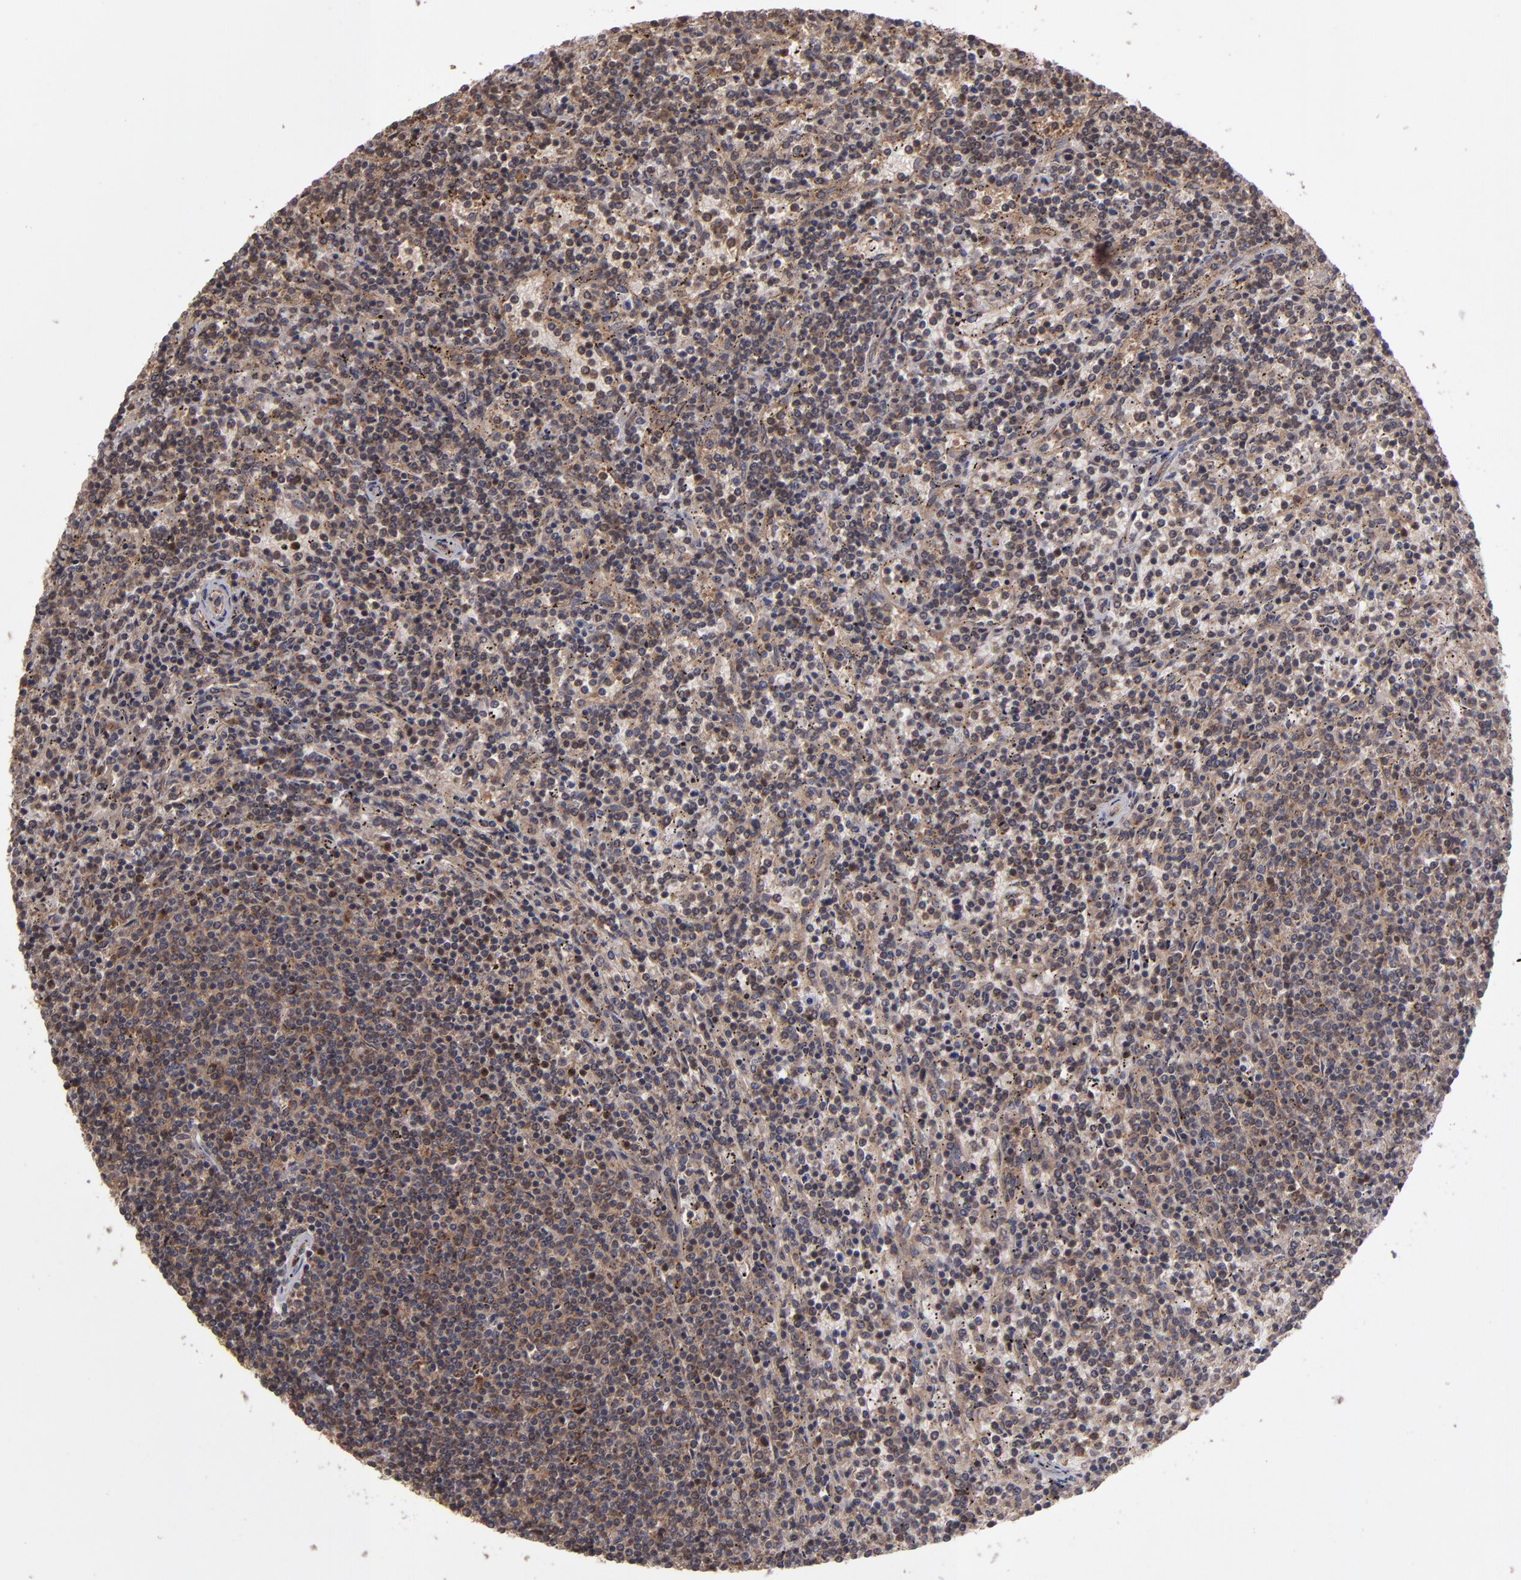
{"staining": {"intensity": "moderate", "quantity": "<25%", "location": "cytoplasmic/membranous"}, "tissue": "lymphoma", "cell_type": "Tumor cells", "image_type": "cancer", "snomed": [{"axis": "morphology", "description": "Malignant lymphoma, non-Hodgkin's type, Low grade"}, {"axis": "topography", "description": "Spleen"}], "caption": "Immunohistochemistry (IHC) (DAB) staining of human malignant lymphoma, non-Hodgkin's type (low-grade) reveals moderate cytoplasmic/membranous protein staining in about <25% of tumor cells. Immunohistochemistry stains the protein of interest in brown and the nuclei are stained blue.", "gene": "RPS6KA6", "patient": {"sex": "female", "age": 50}}